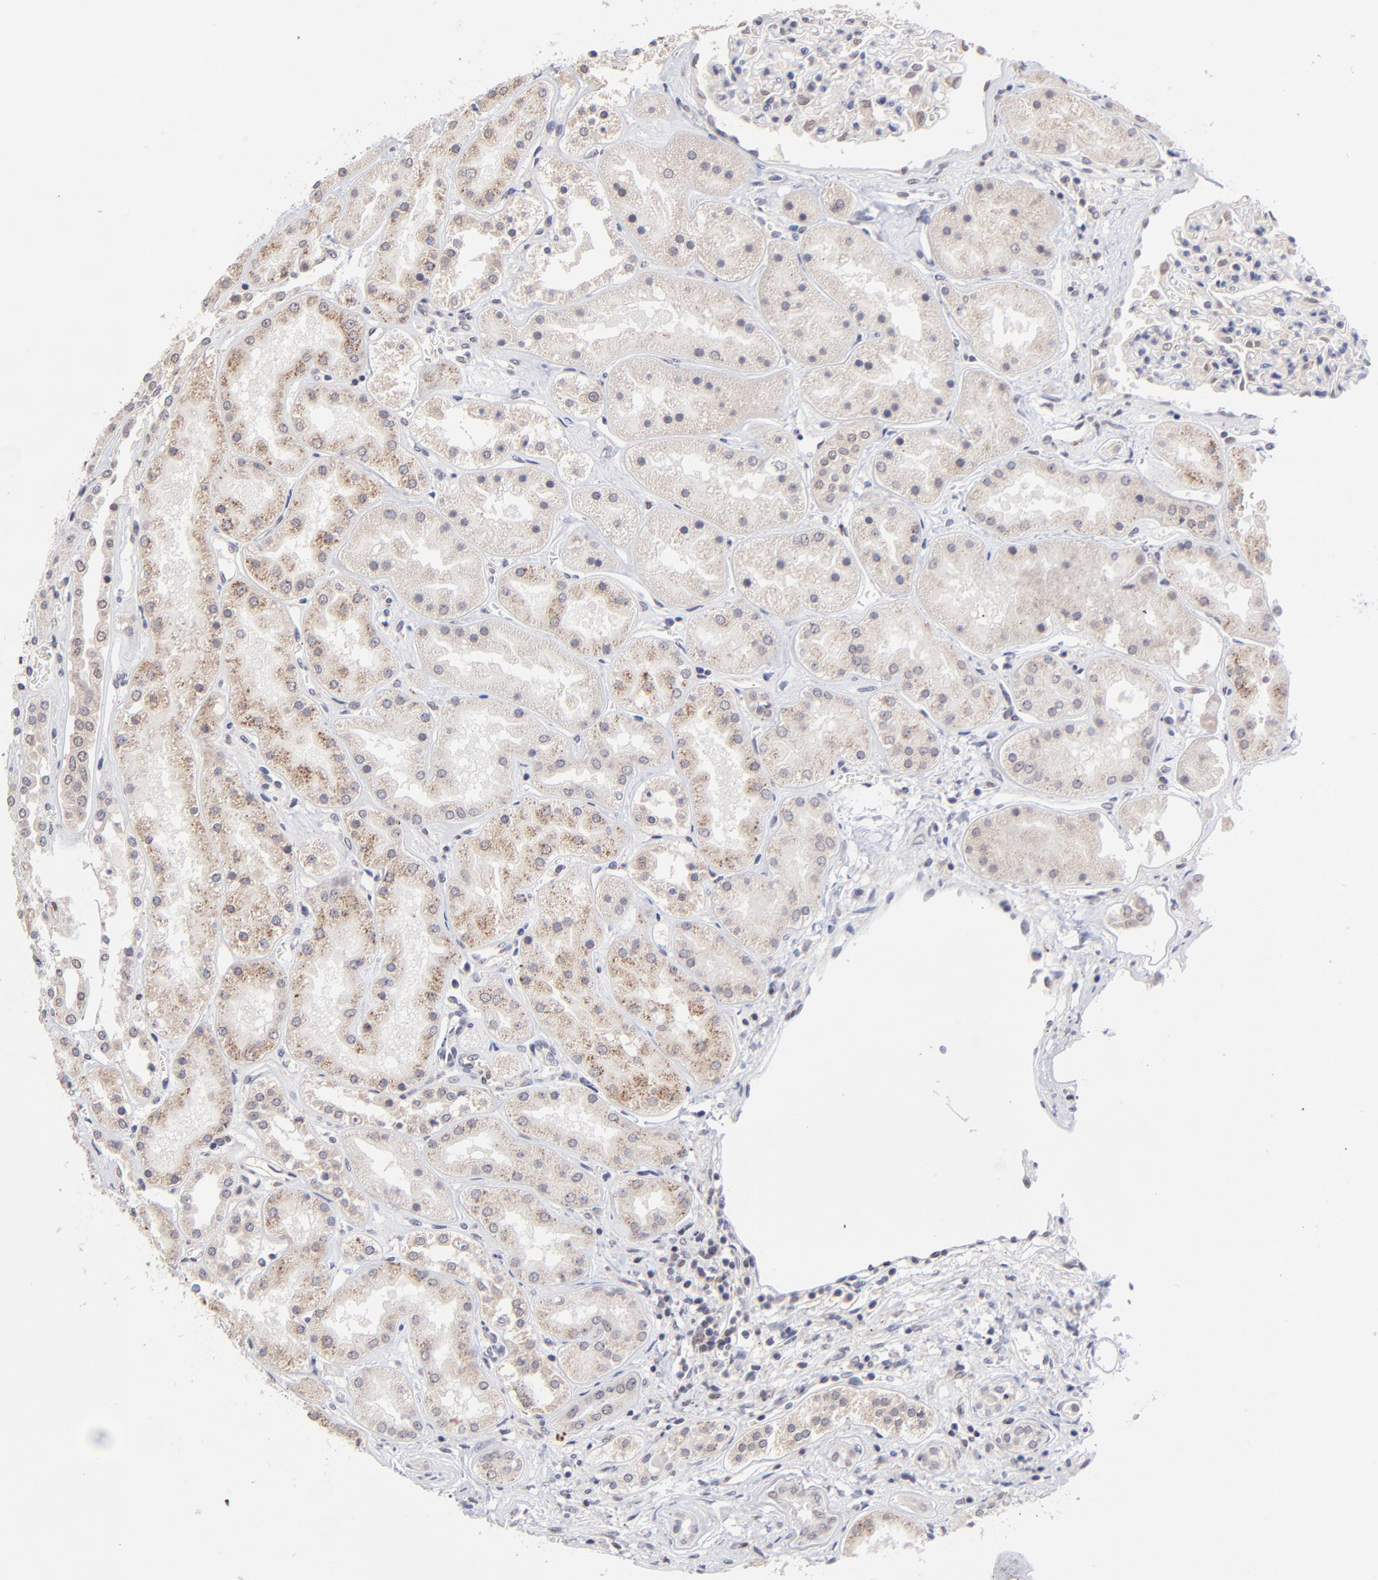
{"staining": {"intensity": "weak", "quantity": "<25%", "location": "nuclear"}, "tissue": "kidney", "cell_type": "Cells in glomeruli", "image_type": "normal", "snomed": [{"axis": "morphology", "description": "Normal tissue, NOS"}, {"axis": "topography", "description": "Kidney"}], "caption": "A micrograph of kidney stained for a protein exhibits no brown staining in cells in glomeruli. Brightfield microscopy of immunohistochemistry stained with DAB (brown) and hematoxylin (blue), captured at high magnification.", "gene": "ZNF419", "patient": {"sex": "male", "age": 28}}